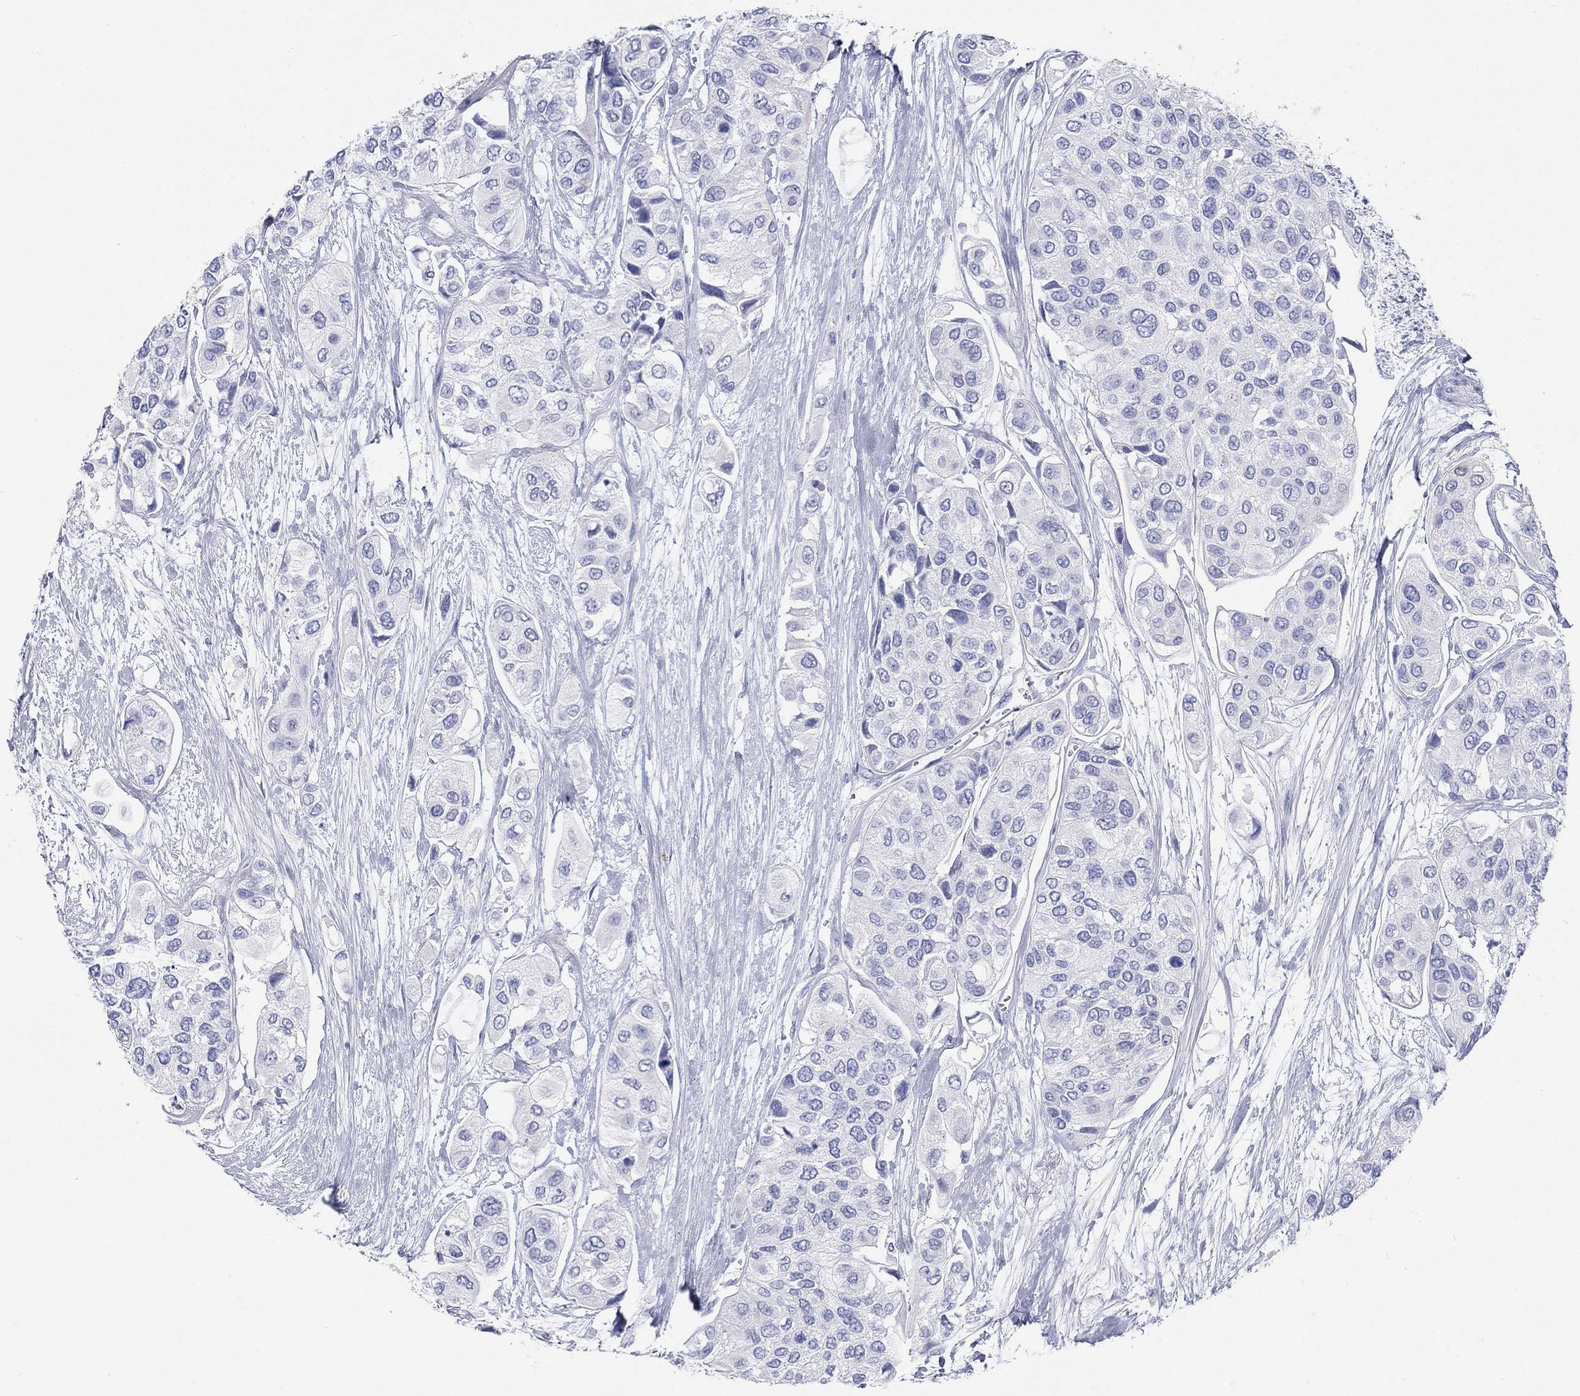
{"staining": {"intensity": "negative", "quantity": "none", "location": "none"}, "tissue": "urothelial cancer", "cell_type": "Tumor cells", "image_type": "cancer", "snomed": [{"axis": "morphology", "description": "Urothelial carcinoma, High grade"}, {"axis": "topography", "description": "Urinary bladder"}], "caption": "Urothelial cancer was stained to show a protein in brown. There is no significant expression in tumor cells.", "gene": "SPATA9", "patient": {"sex": "male", "age": 77}}